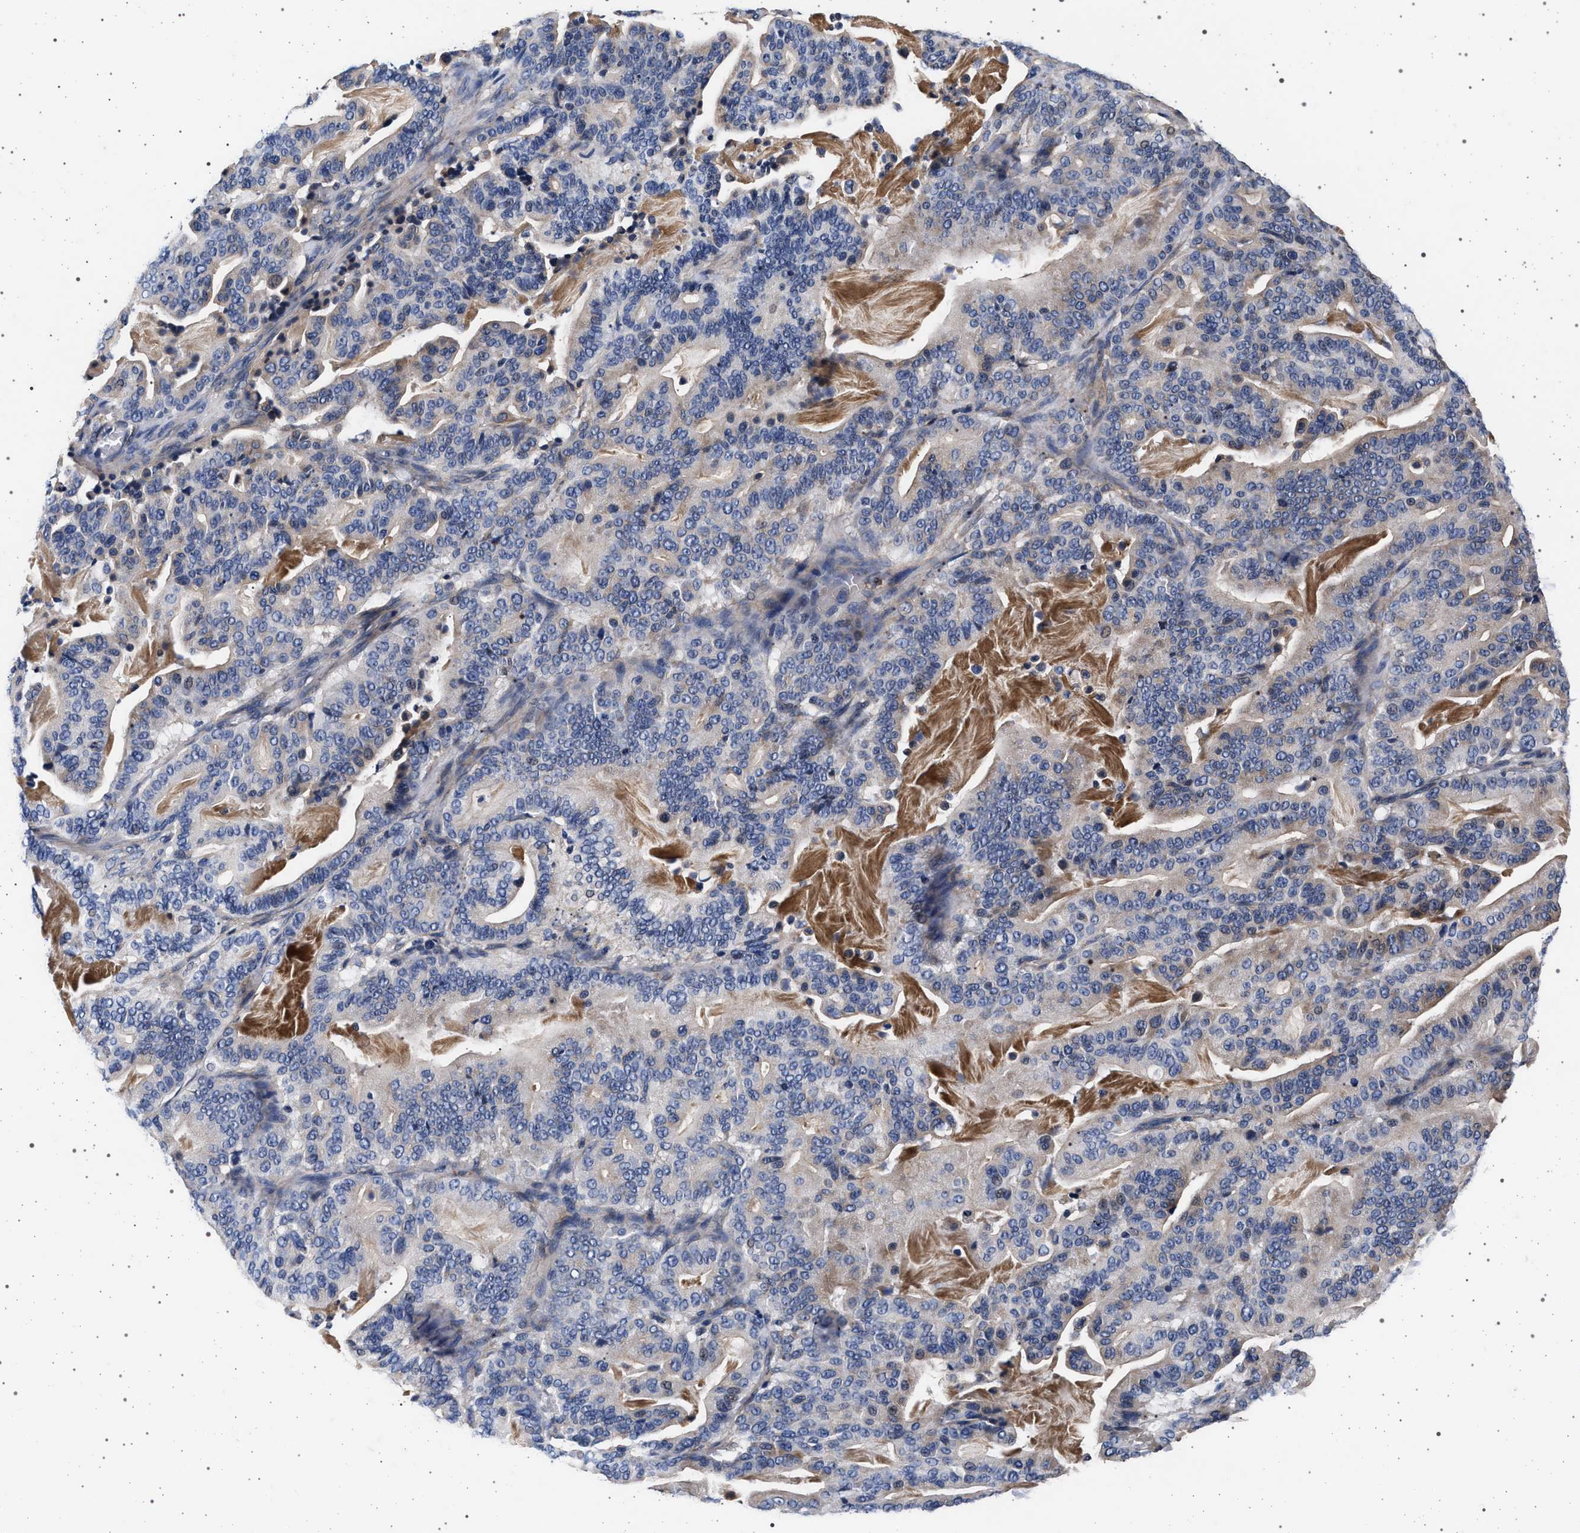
{"staining": {"intensity": "negative", "quantity": "none", "location": "none"}, "tissue": "pancreatic cancer", "cell_type": "Tumor cells", "image_type": "cancer", "snomed": [{"axis": "morphology", "description": "Adenocarcinoma, NOS"}, {"axis": "topography", "description": "Pancreas"}], "caption": "DAB immunohistochemical staining of human adenocarcinoma (pancreatic) shows no significant positivity in tumor cells. (Stains: DAB (3,3'-diaminobenzidine) immunohistochemistry with hematoxylin counter stain, Microscopy: brightfield microscopy at high magnification).", "gene": "KCNK6", "patient": {"sex": "male", "age": 63}}